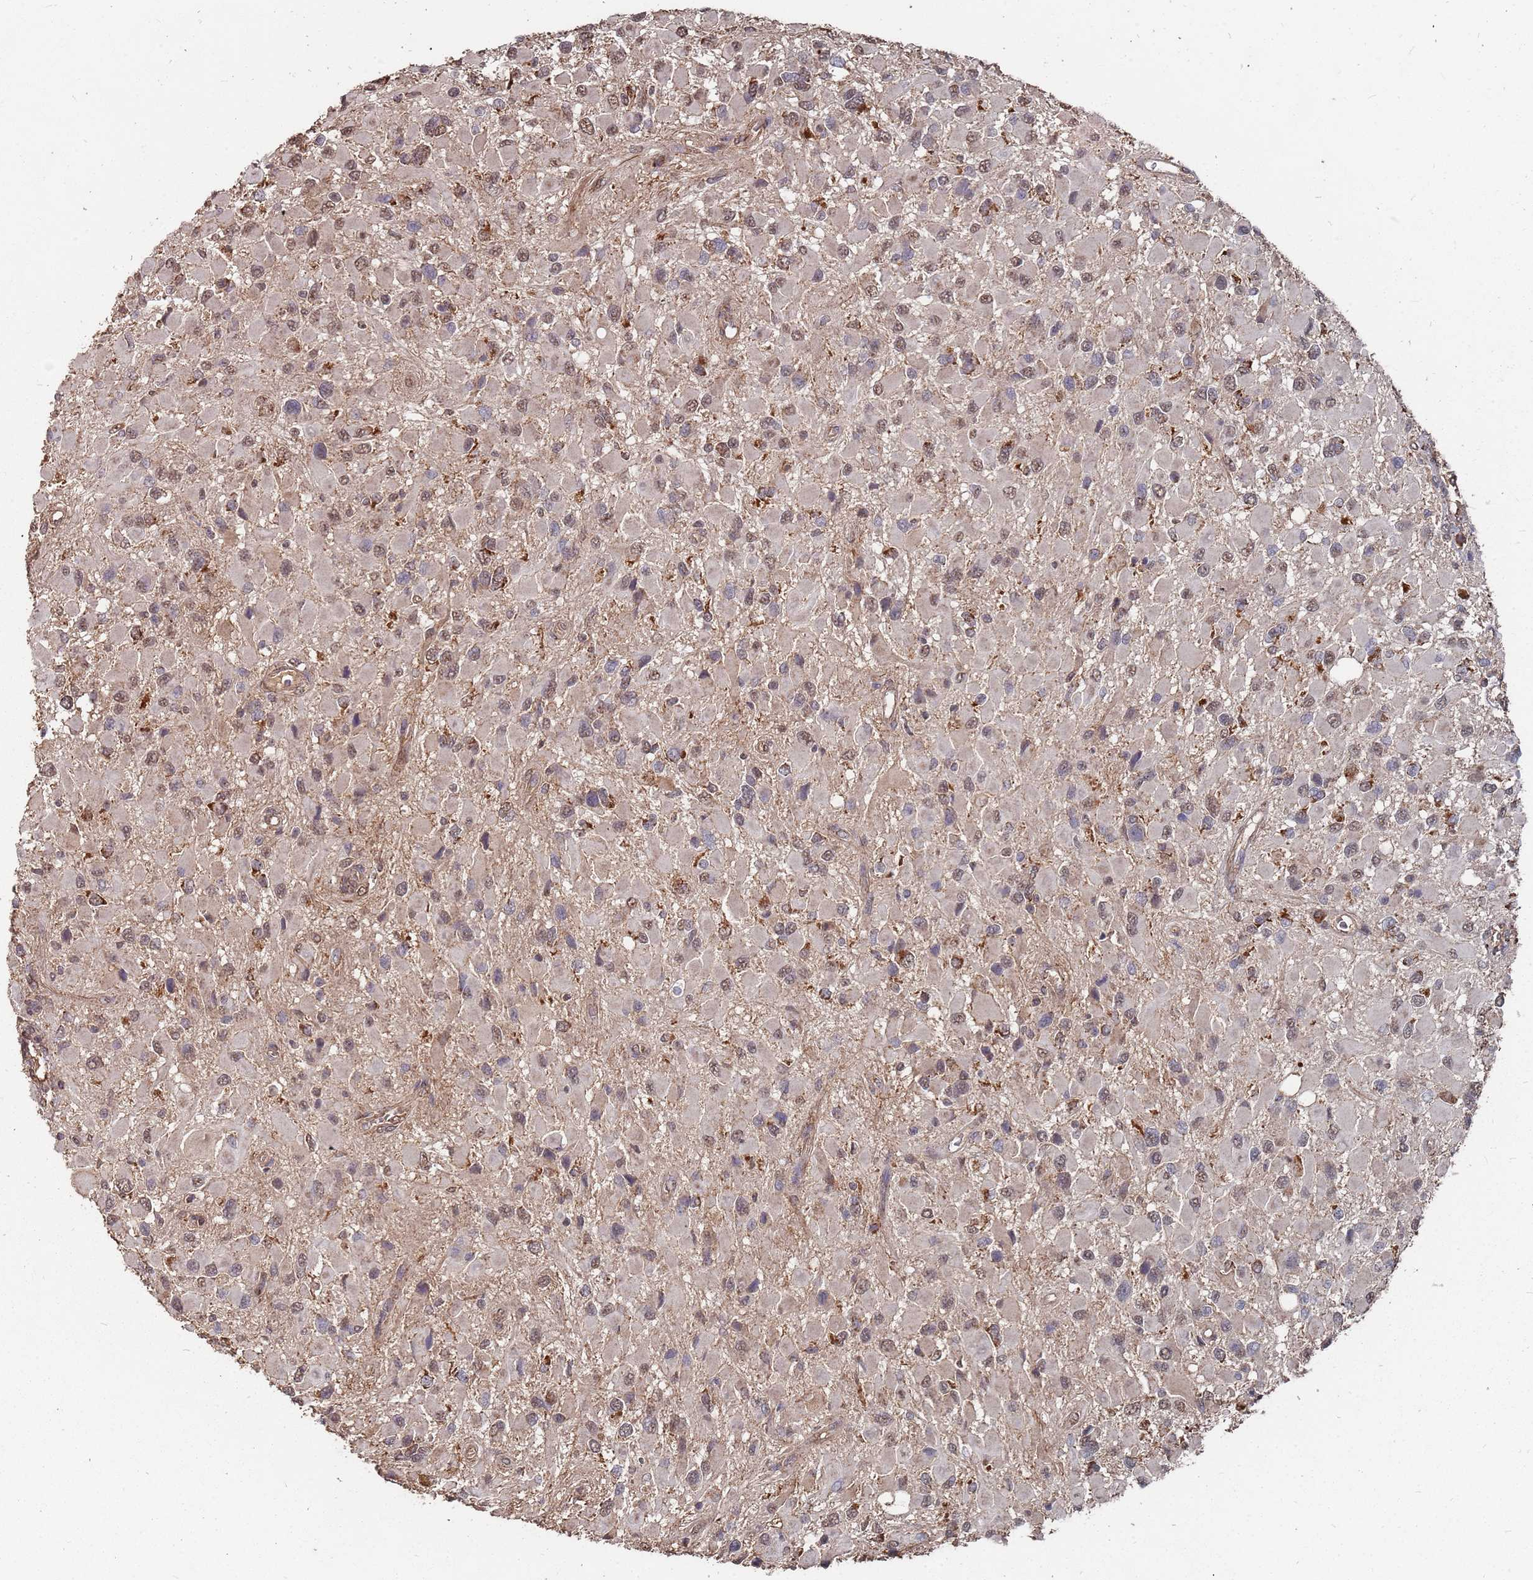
{"staining": {"intensity": "moderate", "quantity": "25%-75%", "location": "cytoplasmic/membranous,nuclear"}, "tissue": "glioma", "cell_type": "Tumor cells", "image_type": "cancer", "snomed": [{"axis": "morphology", "description": "Glioma, malignant, High grade"}, {"axis": "topography", "description": "Brain"}], "caption": "Immunohistochemistry of human glioma shows medium levels of moderate cytoplasmic/membranous and nuclear staining in about 25%-75% of tumor cells.", "gene": "PRORP", "patient": {"sex": "male", "age": 53}}